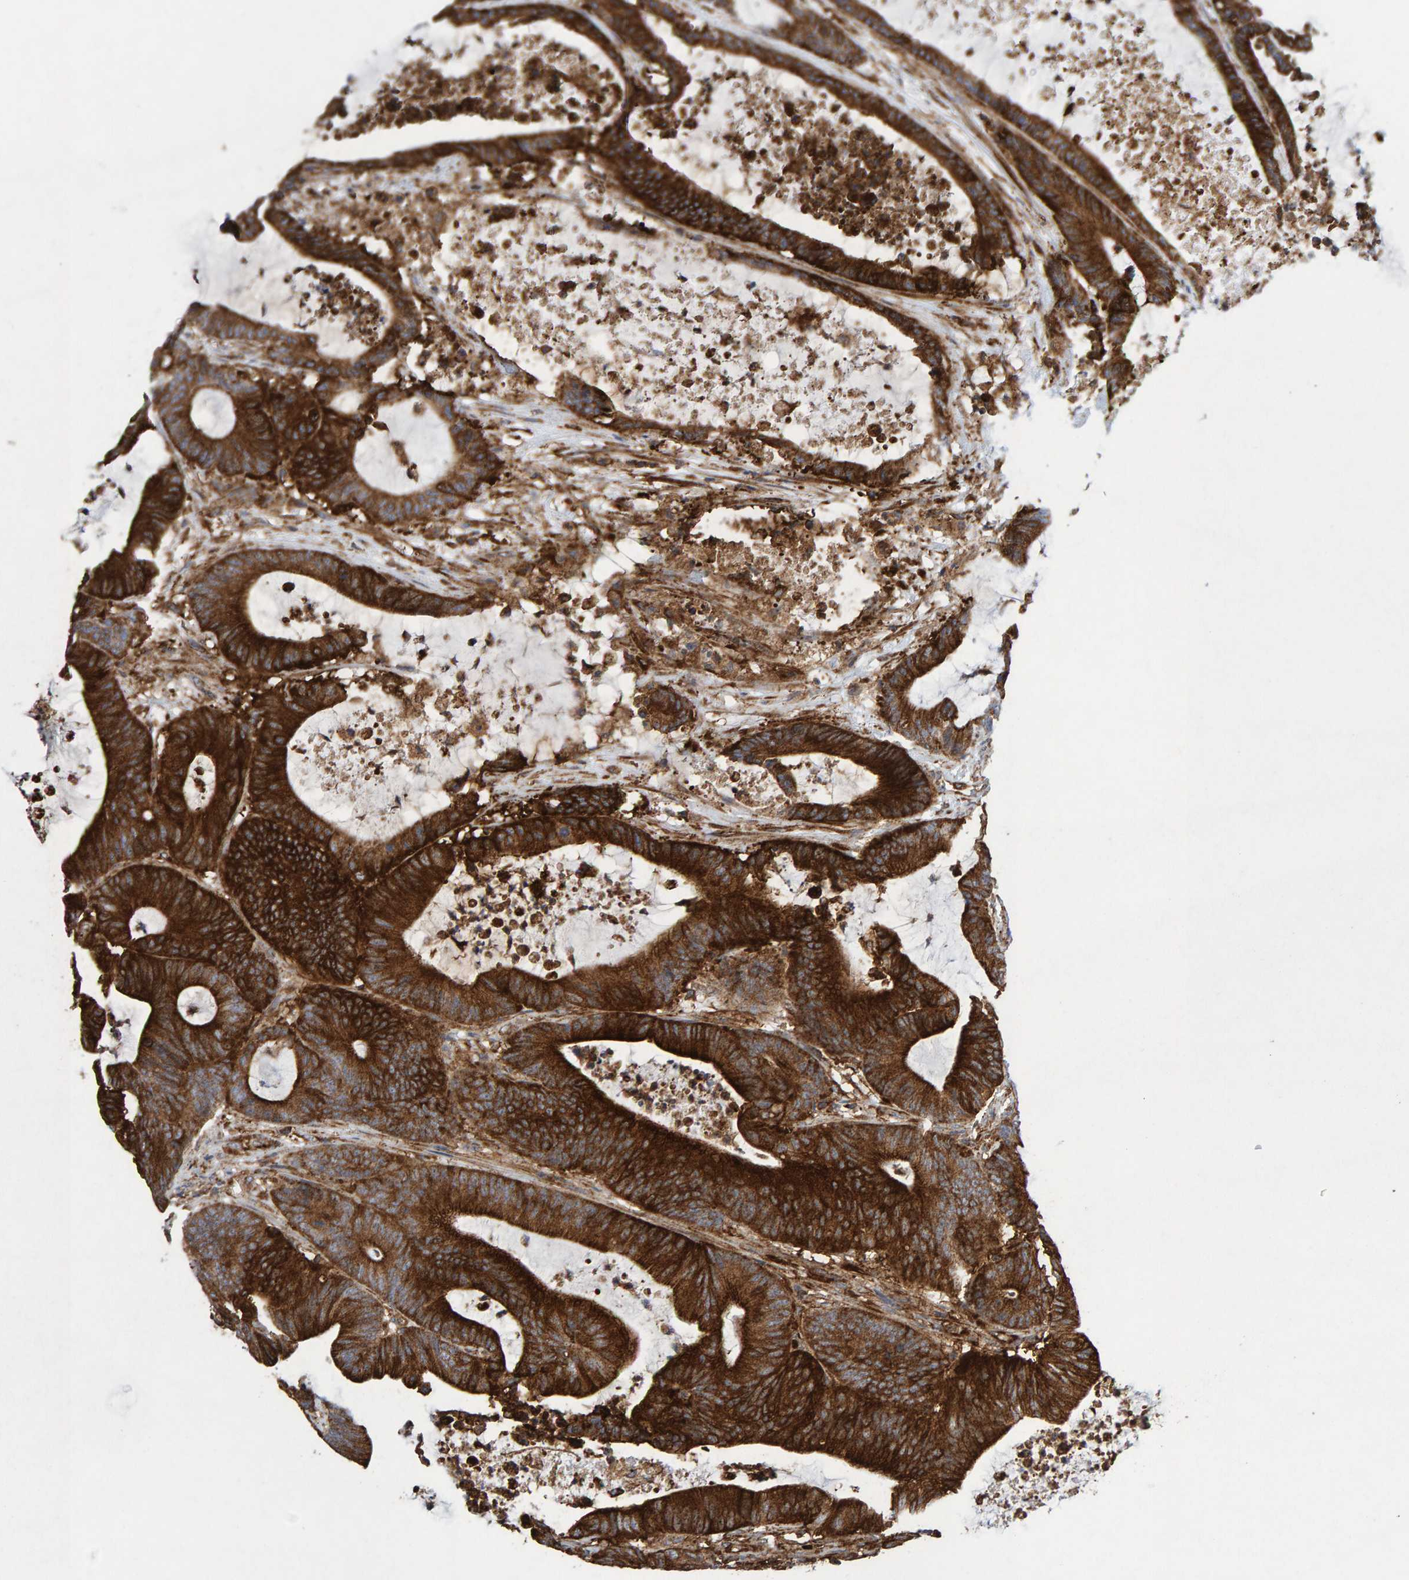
{"staining": {"intensity": "strong", "quantity": ">75%", "location": "cytoplasmic/membranous"}, "tissue": "colorectal cancer", "cell_type": "Tumor cells", "image_type": "cancer", "snomed": [{"axis": "morphology", "description": "Adenocarcinoma, NOS"}, {"axis": "topography", "description": "Colon"}], "caption": "A micrograph showing strong cytoplasmic/membranous staining in approximately >75% of tumor cells in adenocarcinoma (colorectal), as visualized by brown immunohistochemical staining.", "gene": "MVP", "patient": {"sex": "female", "age": 84}}